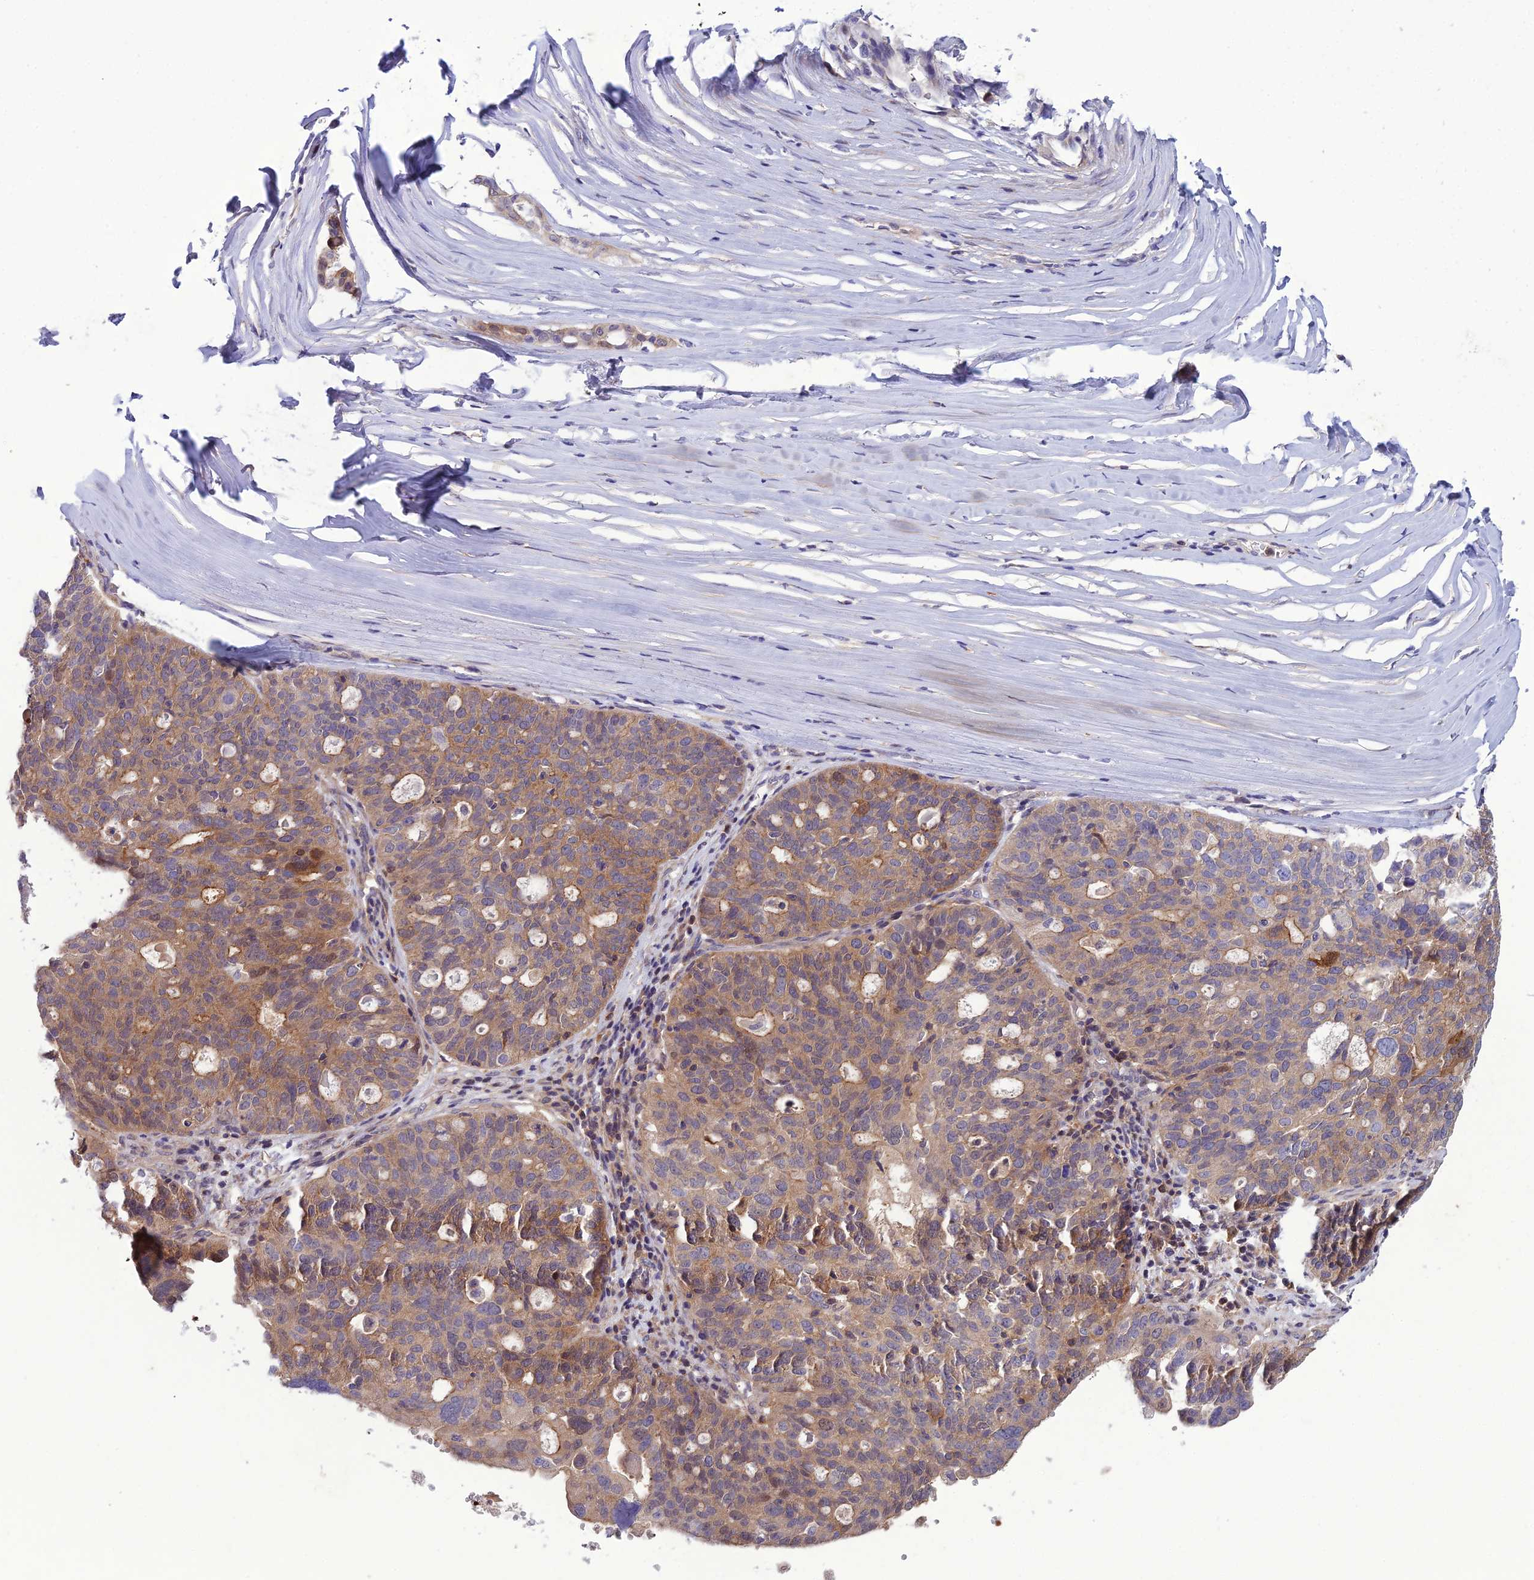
{"staining": {"intensity": "weak", "quantity": ">75%", "location": "cytoplasmic/membranous,nuclear"}, "tissue": "ovarian cancer", "cell_type": "Tumor cells", "image_type": "cancer", "snomed": [{"axis": "morphology", "description": "Cystadenocarcinoma, serous, NOS"}, {"axis": "topography", "description": "Ovary"}], "caption": "Ovarian serous cystadenocarcinoma stained for a protein (brown) demonstrates weak cytoplasmic/membranous and nuclear positive expression in about >75% of tumor cells.", "gene": "GDF6", "patient": {"sex": "female", "age": 59}}